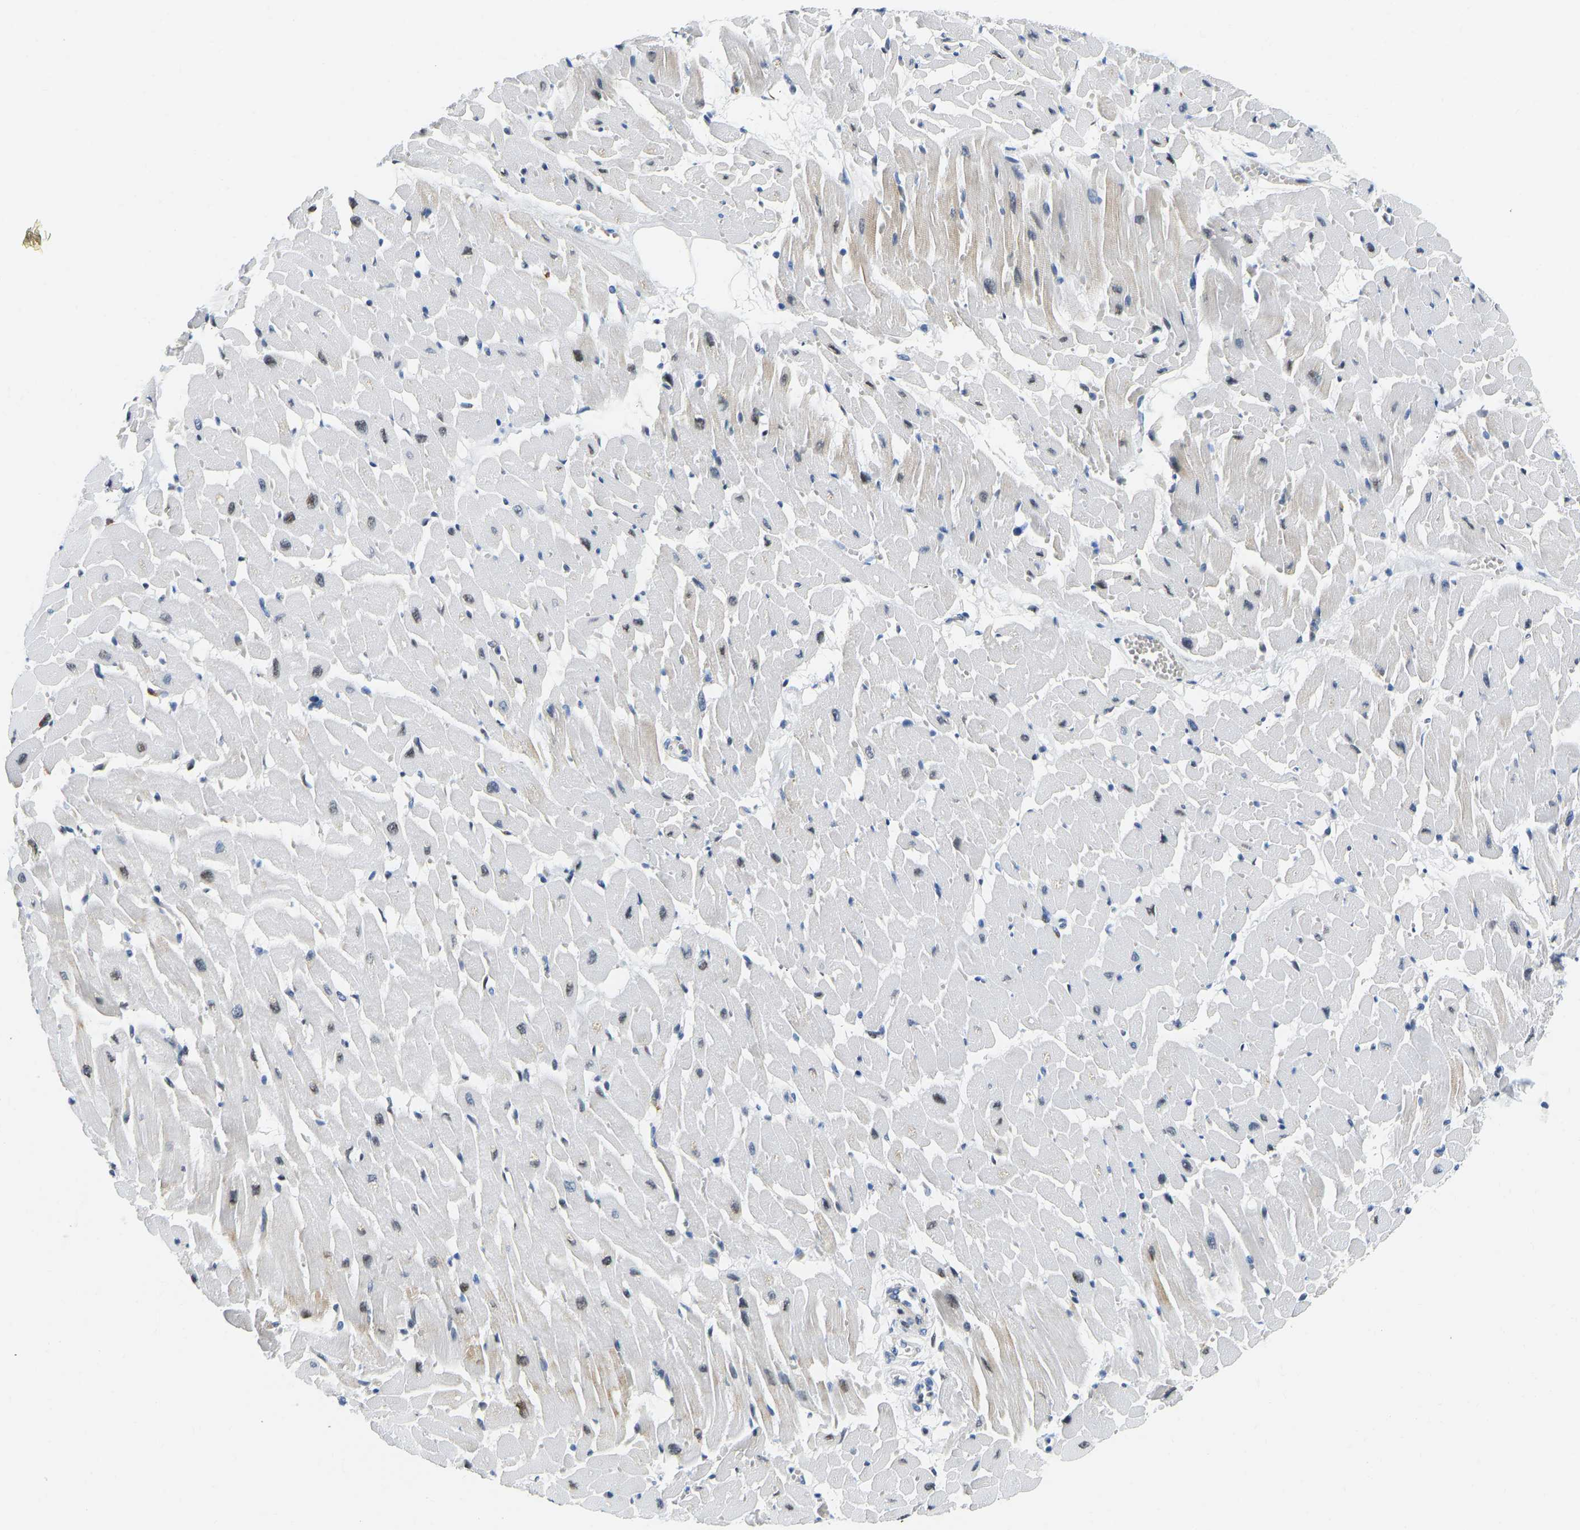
{"staining": {"intensity": "weak", "quantity": "25%-75%", "location": "nuclear"}, "tissue": "heart muscle", "cell_type": "Cardiomyocytes", "image_type": "normal", "snomed": [{"axis": "morphology", "description": "Normal tissue, NOS"}, {"axis": "topography", "description": "Heart"}], "caption": "Protein analysis of unremarkable heart muscle demonstrates weak nuclear expression in about 25%-75% of cardiomyocytes. The staining was performed using DAB (3,3'-diaminobenzidine) to visualize the protein expression in brown, while the nuclei were stained in blue with hematoxylin (Magnification: 20x).", "gene": "HDAC5", "patient": {"sex": "female", "age": 19}}